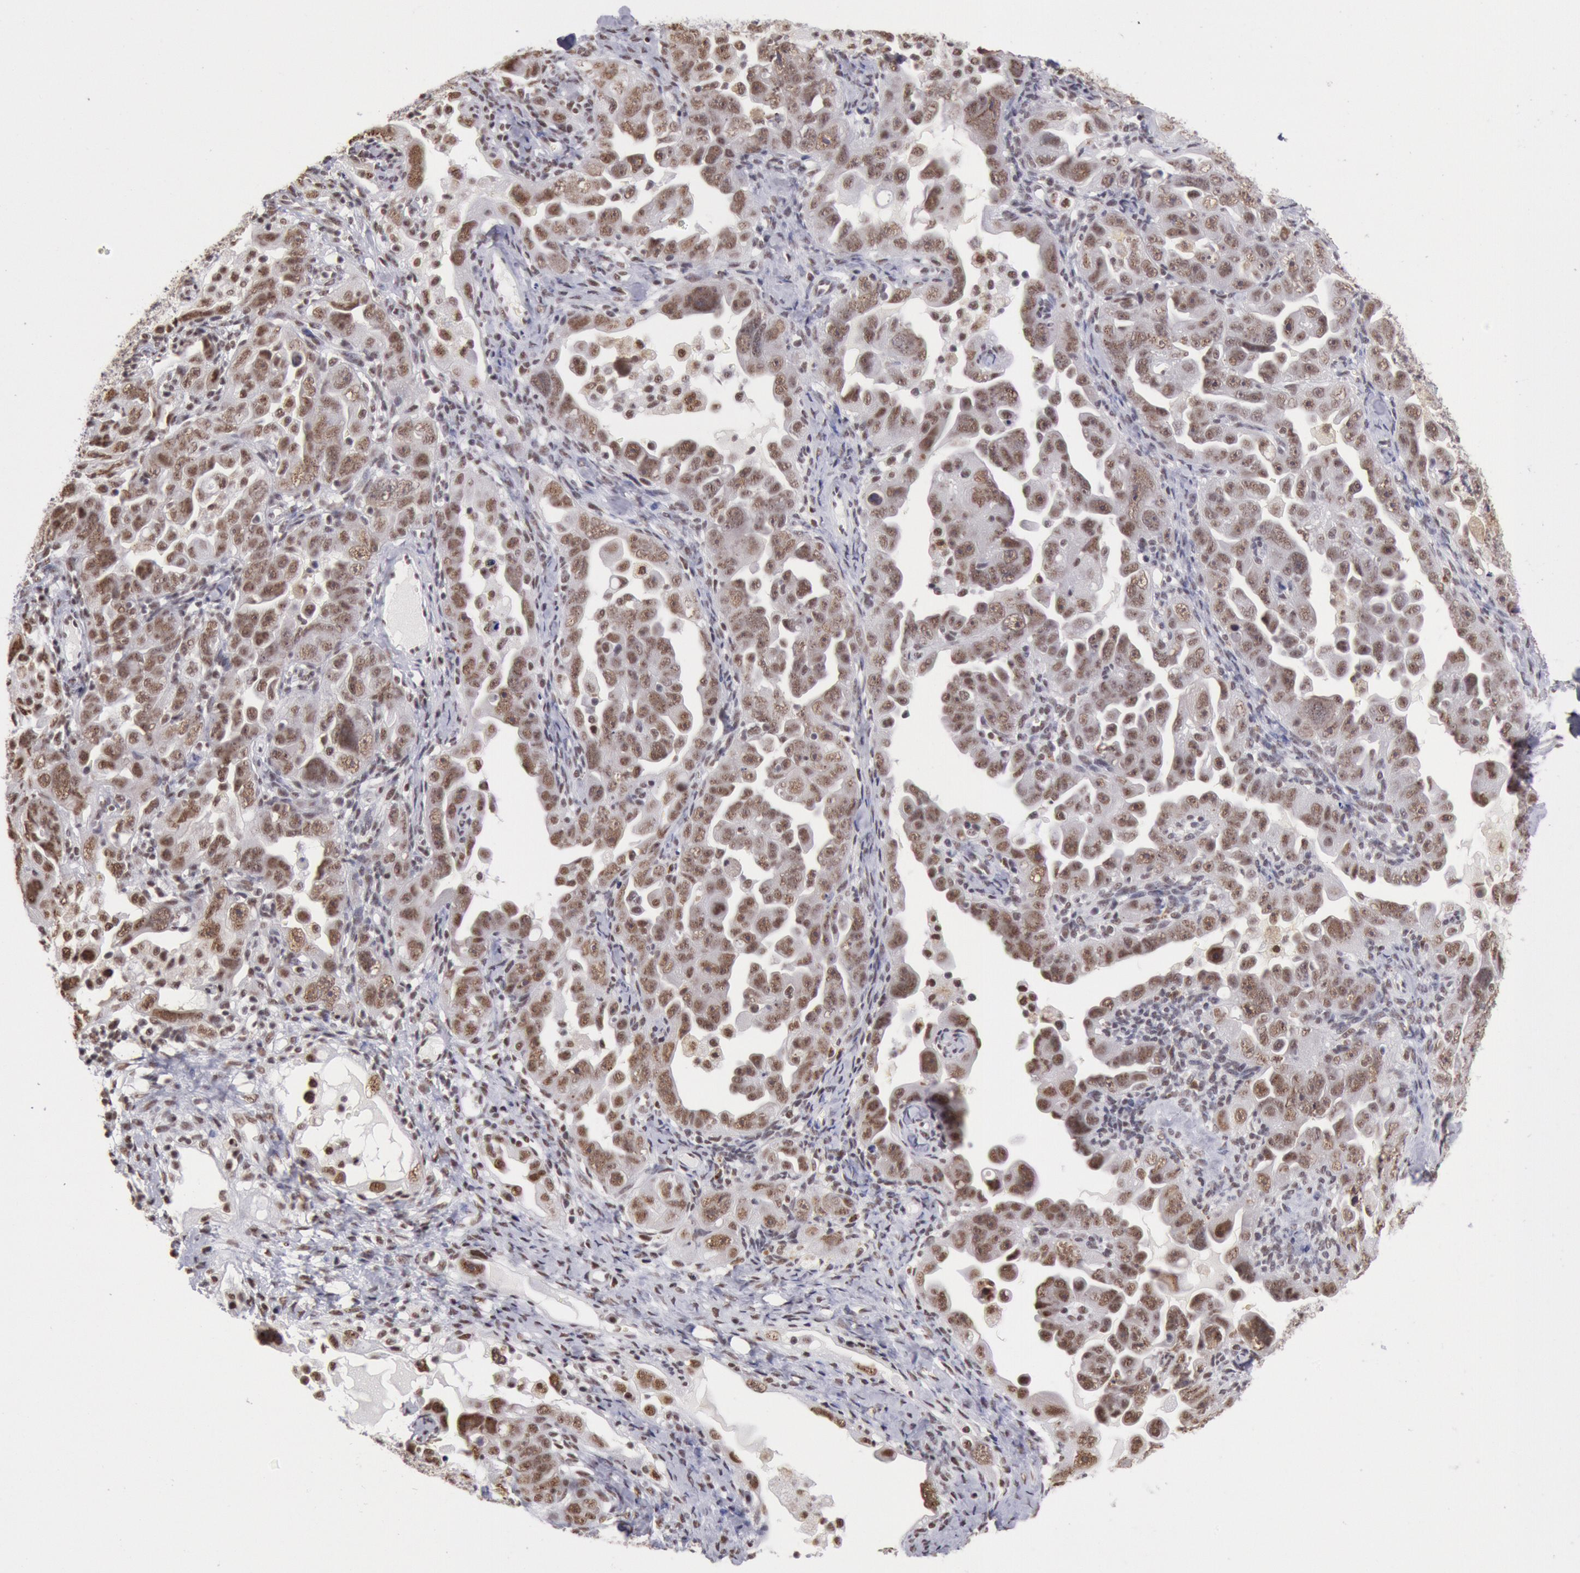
{"staining": {"intensity": "moderate", "quantity": ">75%", "location": "nuclear"}, "tissue": "ovarian cancer", "cell_type": "Tumor cells", "image_type": "cancer", "snomed": [{"axis": "morphology", "description": "Cystadenocarcinoma, serous, NOS"}, {"axis": "topography", "description": "Ovary"}], "caption": "Ovarian cancer (serous cystadenocarcinoma) stained for a protein (brown) demonstrates moderate nuclear positive staining in approximately >75% of tumor cells.", "gene": "SNRPD3", "patient": {"sex": "female", "age": 66}}